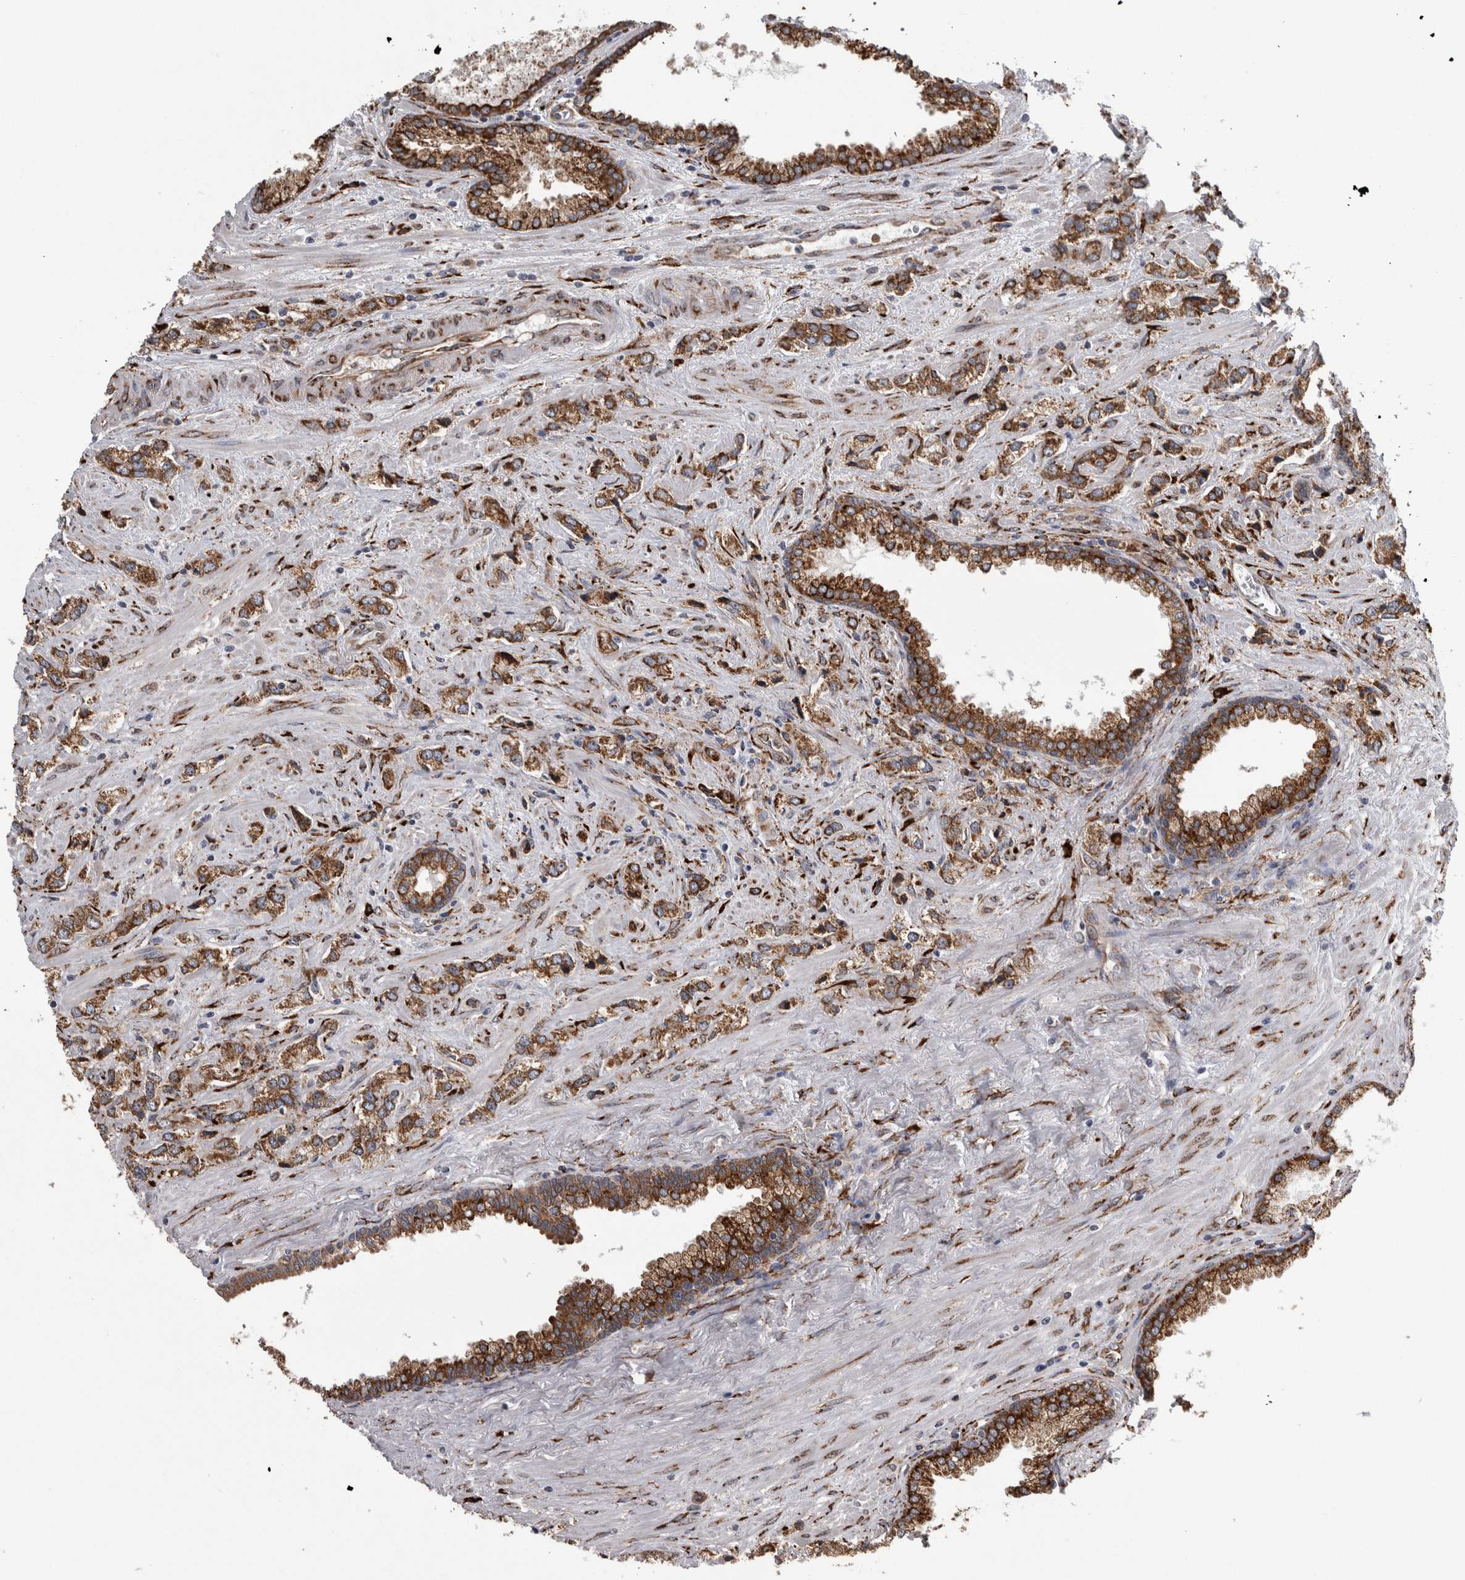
{"staining": {"intensity": "strong", "quantity": ">75%", "location": "cytoplasmic/membranous"}, "tissue": "prostate cancer", "cell_type": "Tumor cells", "image_type": "cancer", "snomed": [{"axis": "morphology", "description": "Adenocarcinoma, High grade"}, {"axis": "topography", "description": "Prostate"}], "caption": "High-grade adenocarcinoma (prostate) stained with DAB (3,3'-diaminobenzidine) immunohistochemistry (IHC) displays high levels of strong cytoplasmic/membranous positivity in about >75% of tumor cells.", "gene": "FHIP2B", "patient": {"sex": "male", "age": 66}}